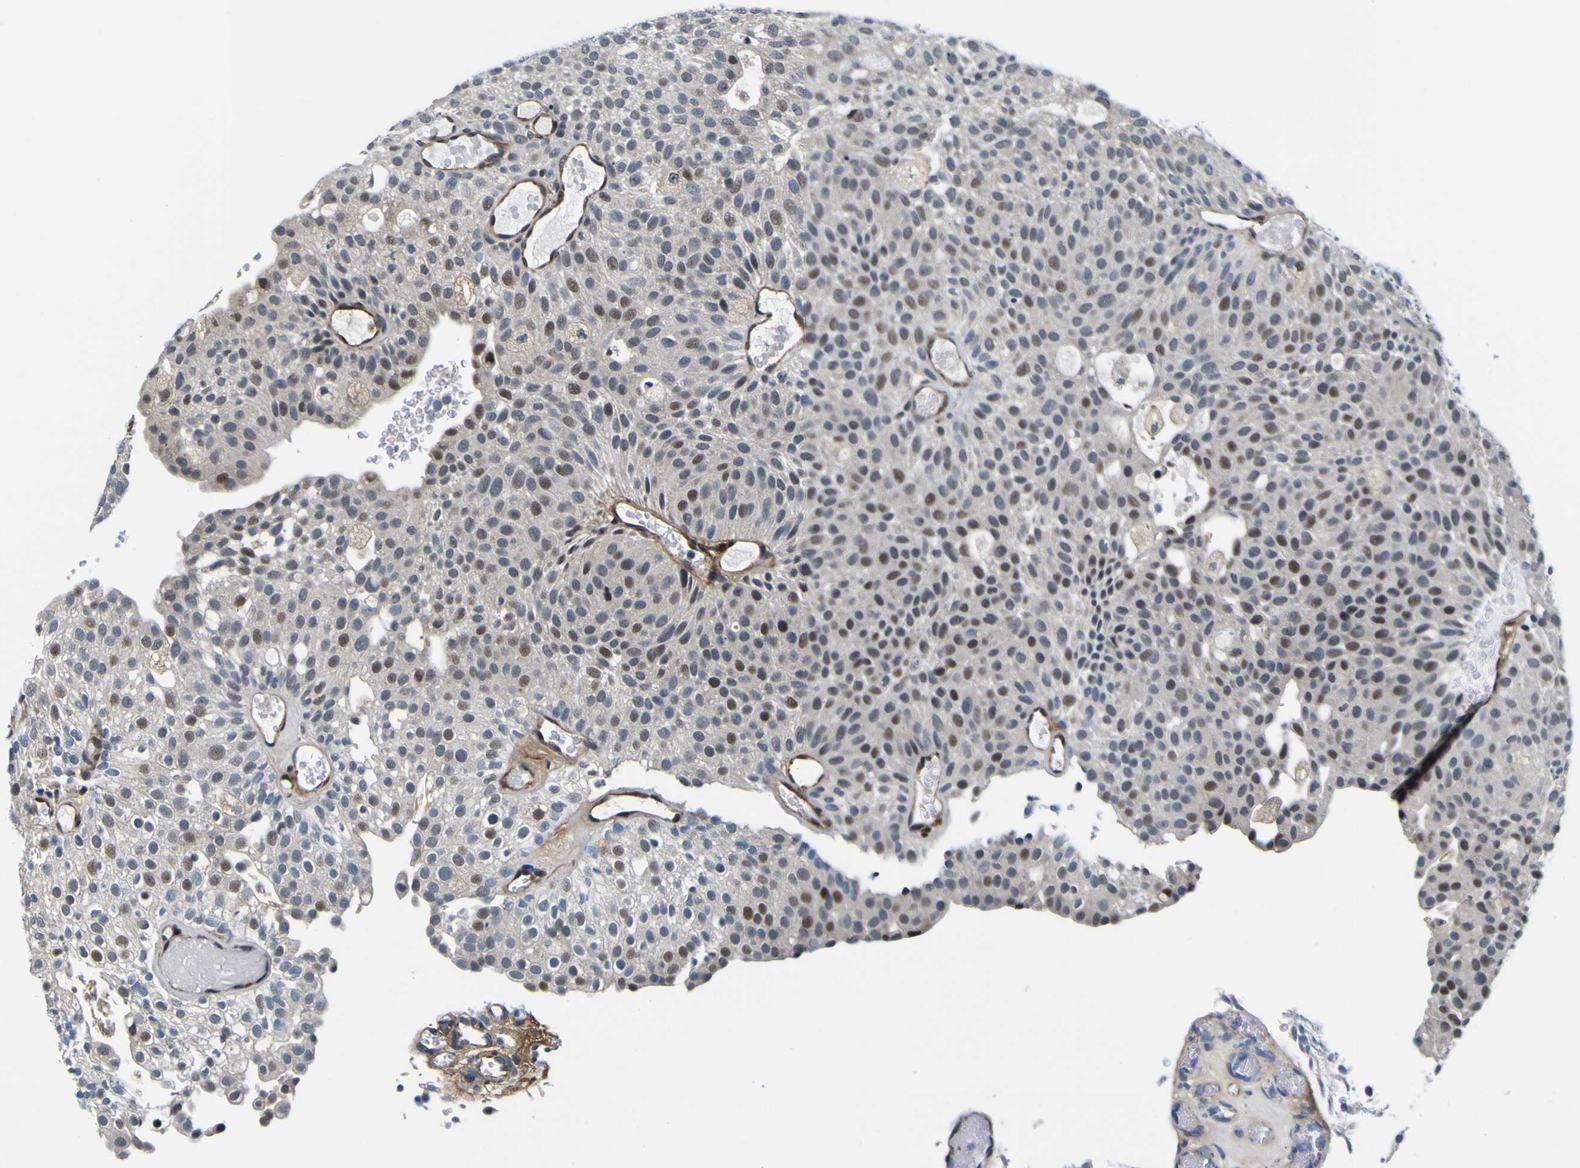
{"staining": {"intensity": "moderate", "quantity": "25%-75%", "location": "nuclear"}, "tissue": "urothelial cancer", "cell_type": "Tumor cells", "image_type": "cancer", "snomed": [{"axis": "morphology", "description": "Urothelial carcinoma, High grade"}, {"axis": "topography", "description": "Urinary bladder"}], "caption": "Urothelial carcinoma (high-grade) was stained to show a protein in brown. There is medium levels of moderate nuclear expression in approximately 25%-75% of tumor cells.", "gene": "POSTN", "patient": {"sex": "male", "age": 57}}